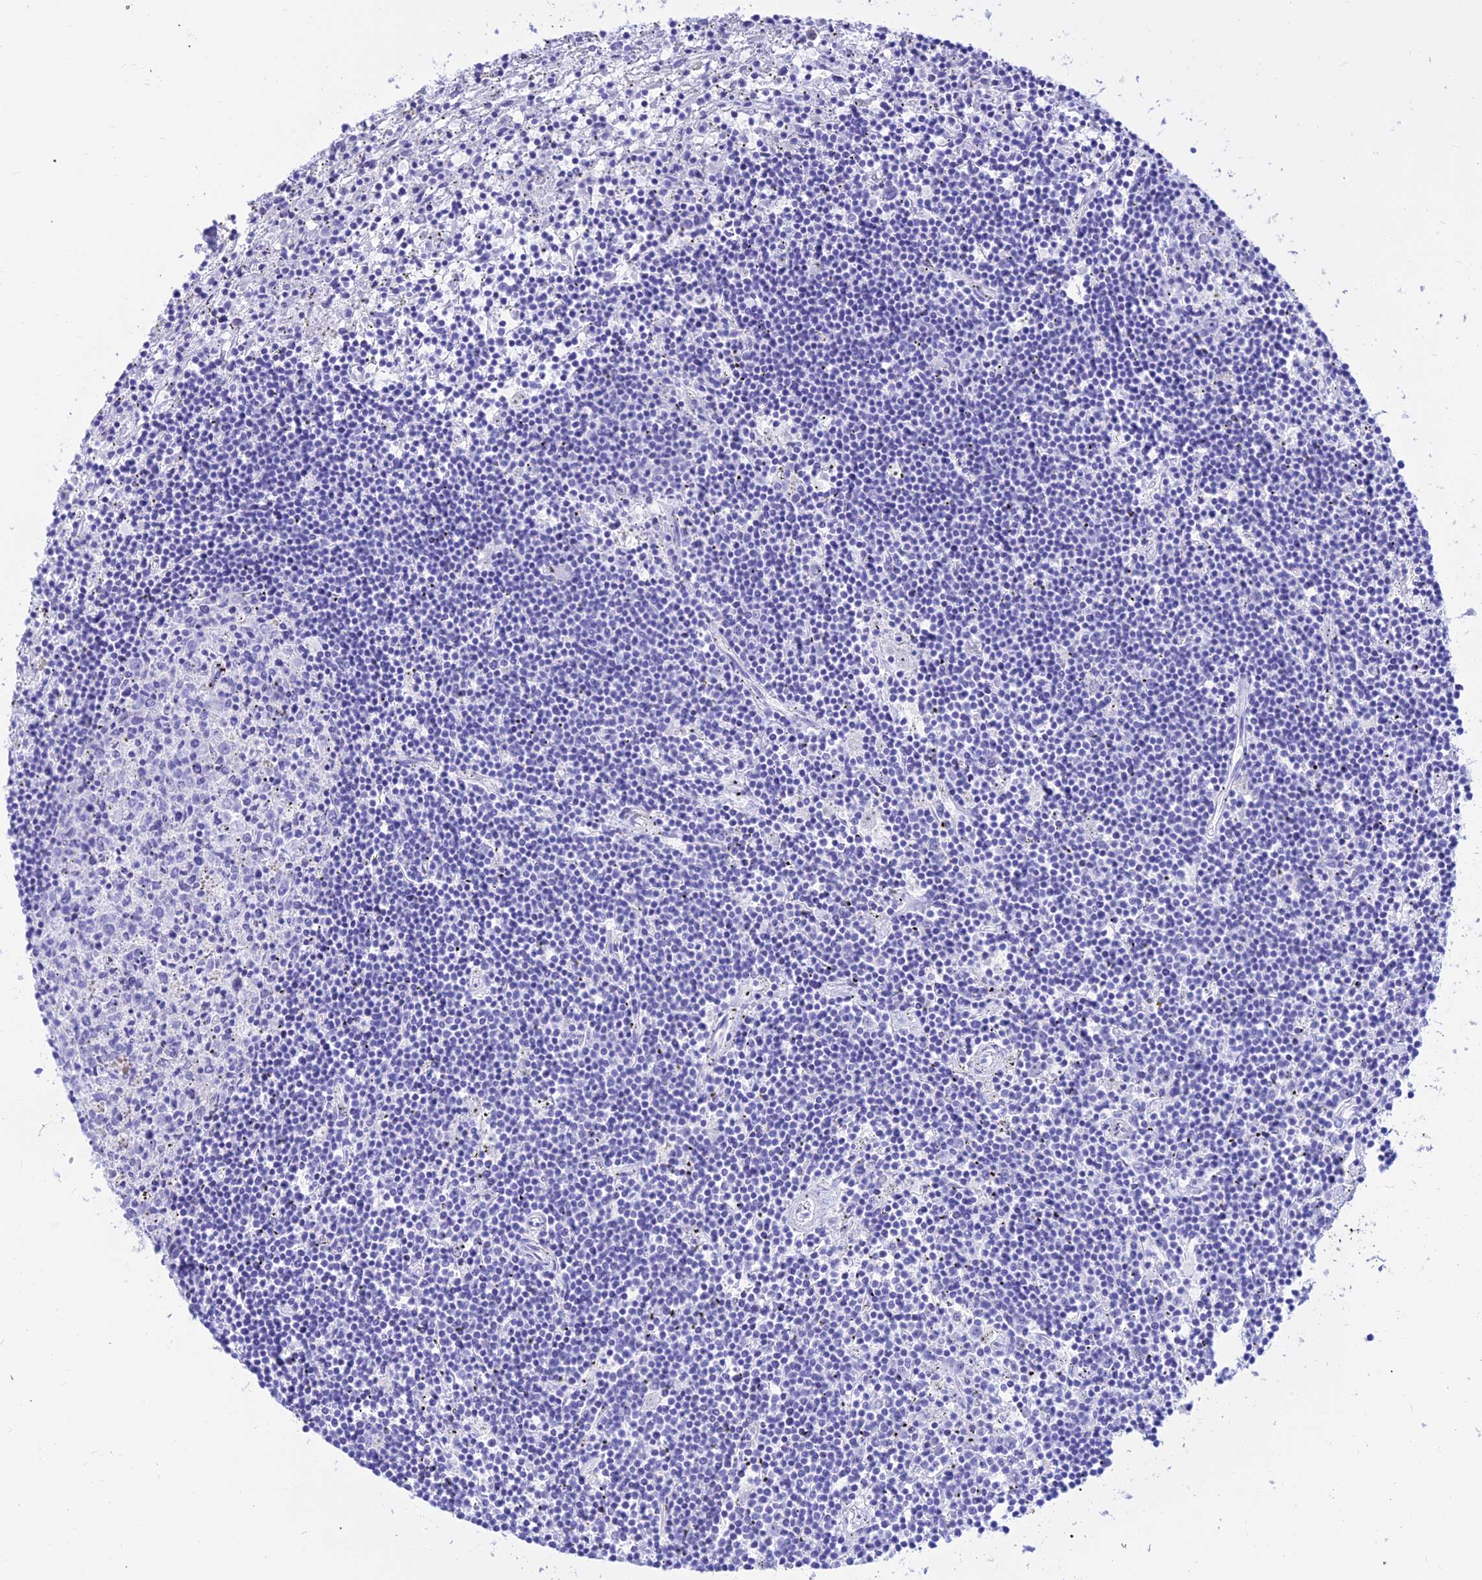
{"staining": {"intensity": "negative", "quantity": "none", "location": "none"}, "tissue": "lymphoma", "cell_type": "Tumor cells", "image_type": "cancer", "snomed": [{"axis": "morphology", "description": "Malignant lymphoma, non-Hodgkin's type, Low grade"}, {"axis": "topography", "description": "Spleen"}], "caption": "Tumor cells show no significant expression in malignant lymphoma, non-Hodgkin's type (low-grade).", "gene": "PRNP", "patient": {"sex": "male", "age": 76}}